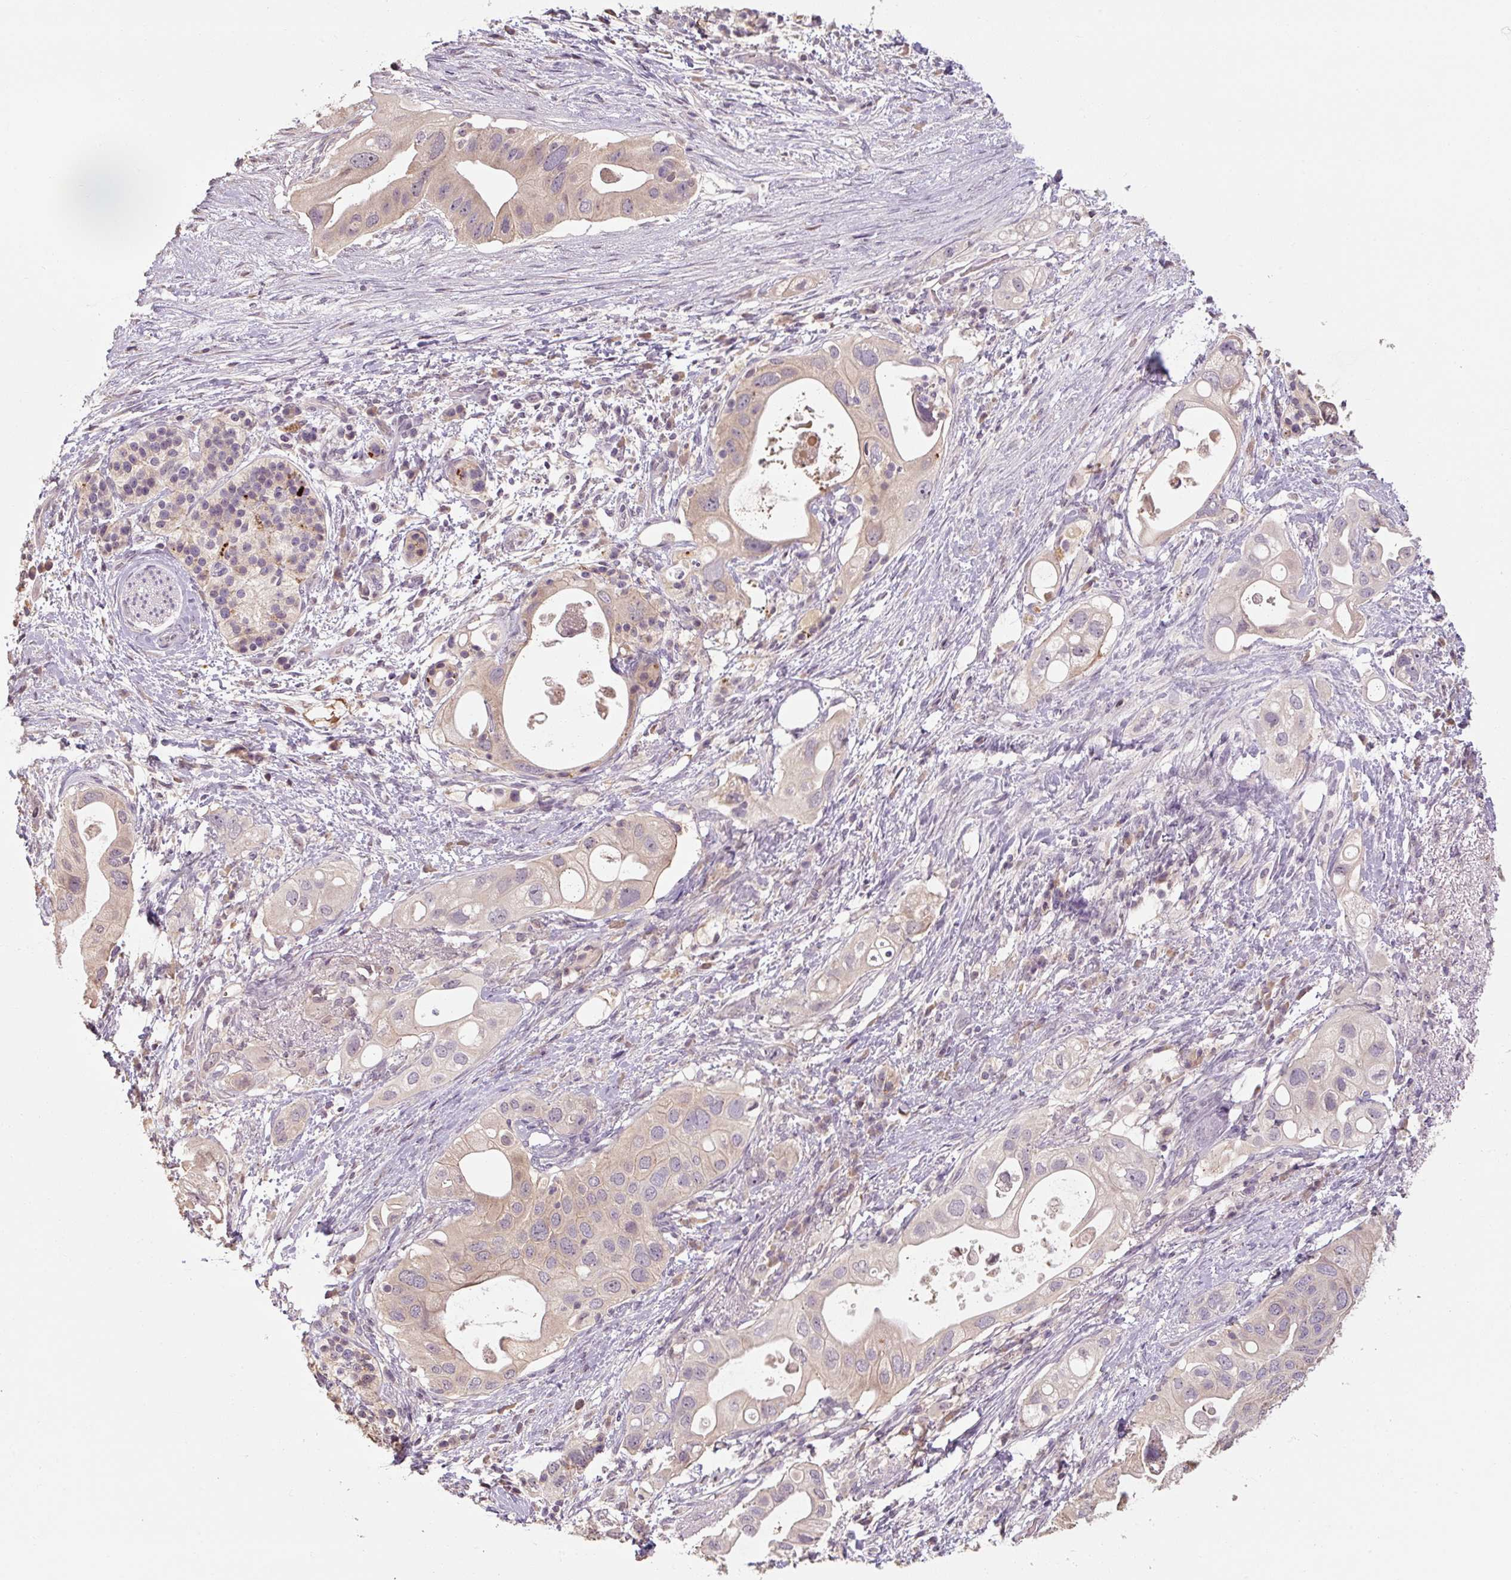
{"staining": {"intensity": "weak", "quantity": "25%-75%", "location": "cytoplasmic/membranous"}, "tissue": "pancreatic cancer", "cell_type": "Tumor cells", "image_type": "cancer", "snomed": [{"axis": "morphology", "description": "Adenocarcinoma, NOS"}, {"axis": "topography", "description": "Pancreas"}], "caption": "Pancreatic cancer stained for a protein shows weak cytoplasmic/membranous positivity in tumor cells. (IHC, brightfield microscopy, high magnification).", "gene": "CFAP65", "patient": {"sex": "female", "age": 72}}